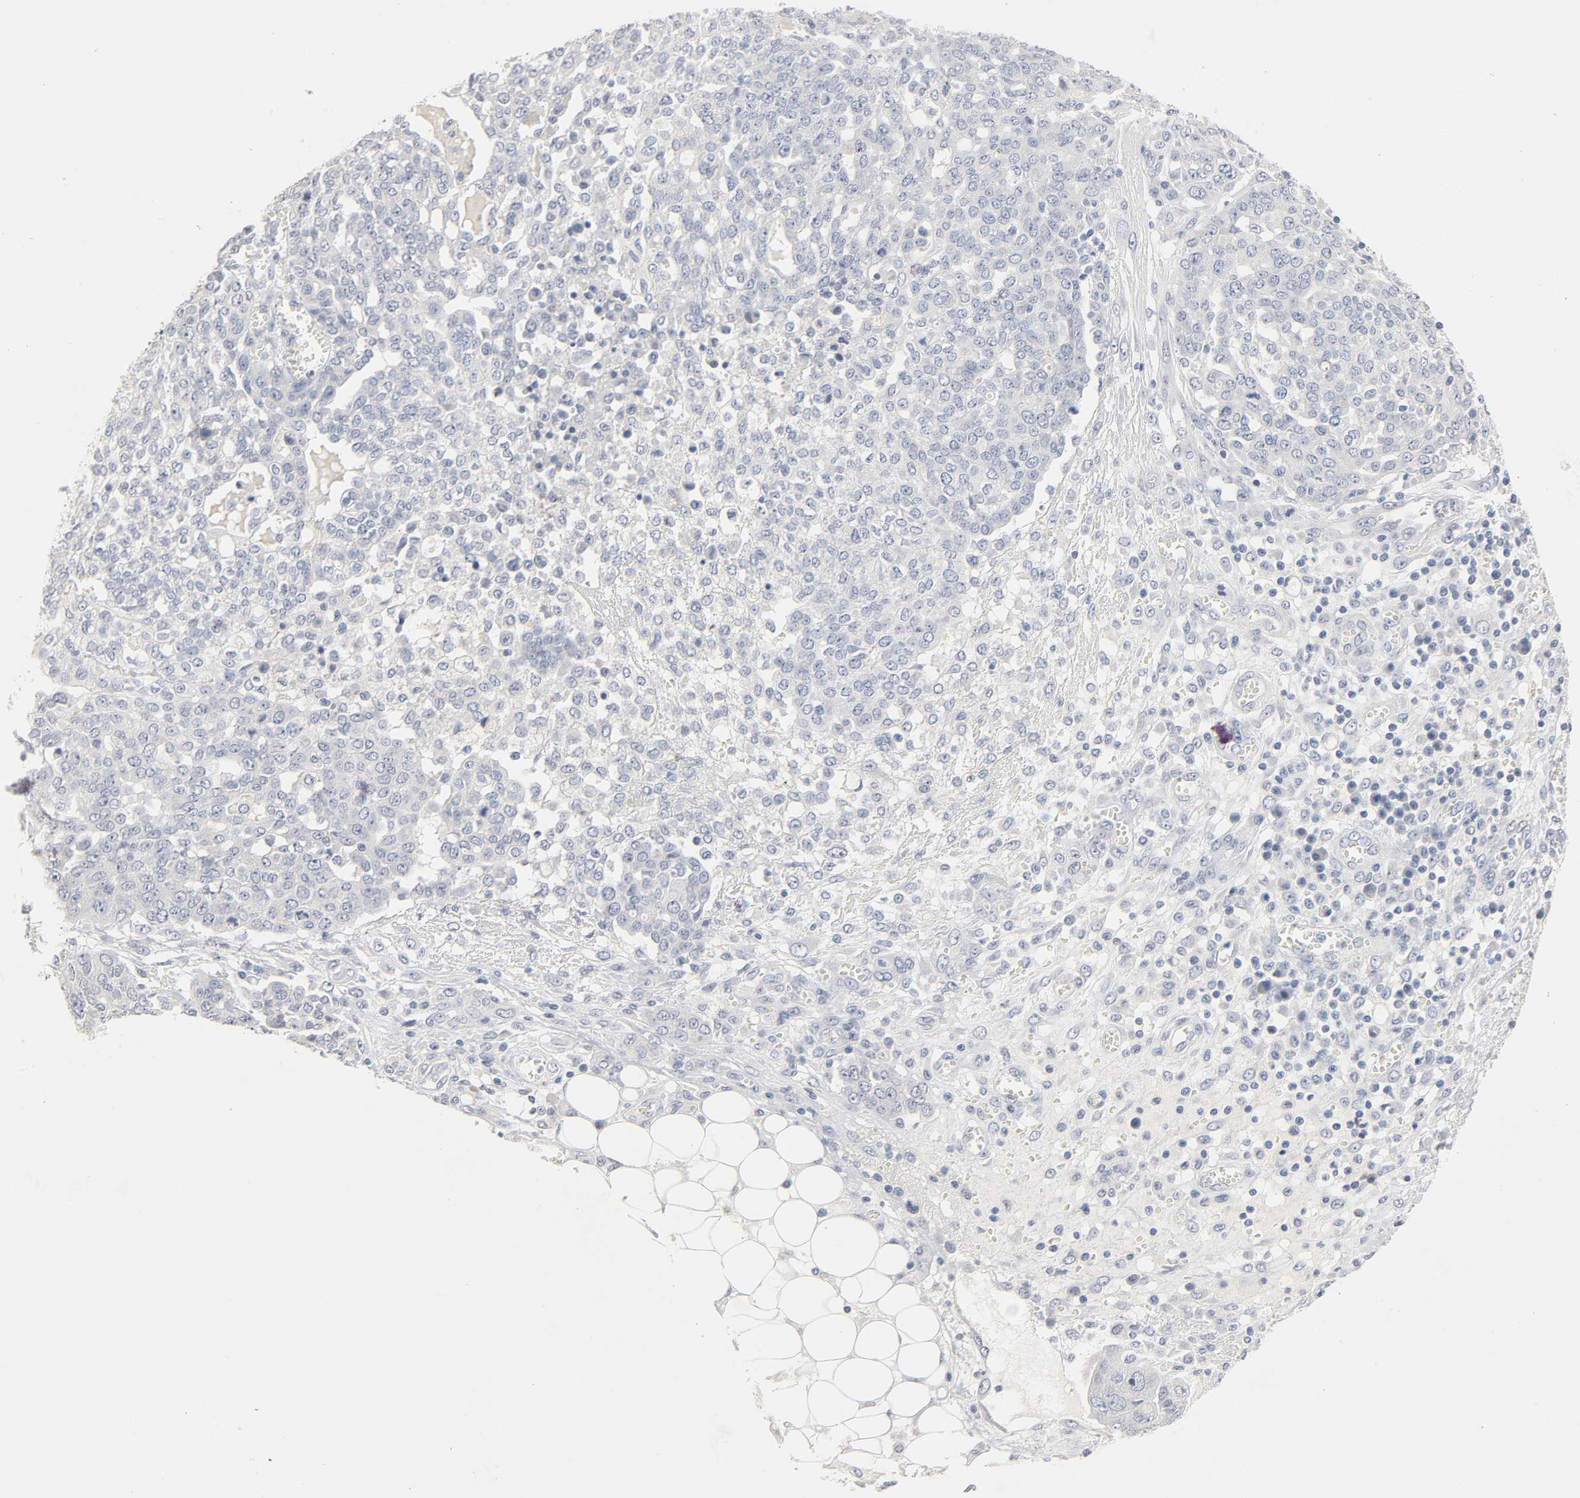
{"staining": {"intensity": "negative", "quantity": "none", "location": "none"}, "tissue": "ovarian cancer", "cell_type": "Tumor cells", "image_type": "cancer", "snomed": [{"axis": "morphology", "description": "Cystadenocarcinoma, serous, NOS"}, {"axis": "topography", "description": "Soft tissue"}, {"axis": "topography", "description": "Ovary"}], "caption": "High power microscopy photomicrograph of an IHC photomicrograph of ovarian cancer, revealing no significant staining in tumor cells.", "gene": "CLEC4E", "patient": {"sex": "female", "age": 57}}